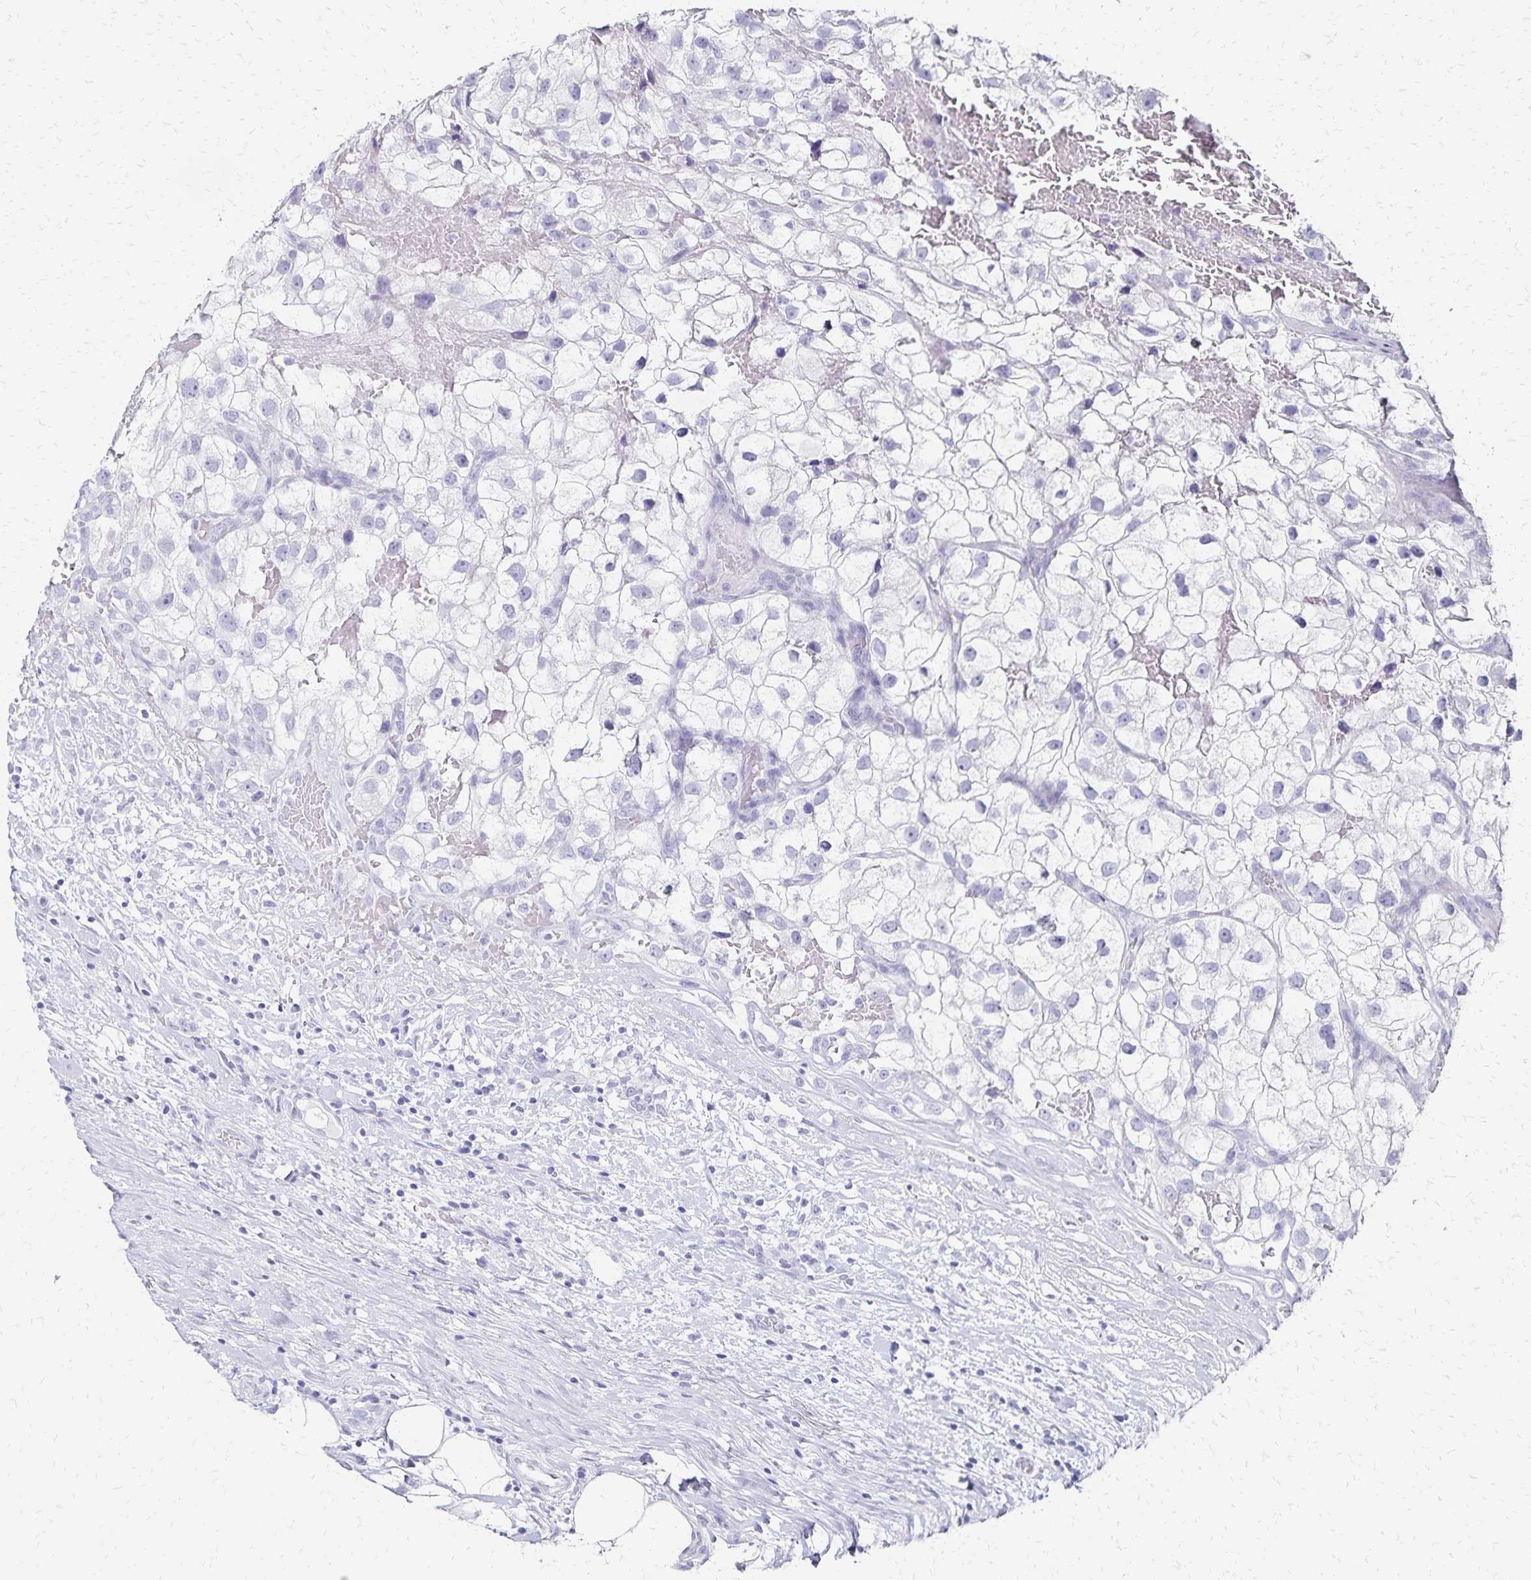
{"staining": {"intensity": "negative", "quantity": "none", "location": "none"}, "tissue": "renal cancer", "cell_type": "Tumor cells", "image_type": "cancer", "snomed": [{"axis": "morphology", "description": "Adenocarcinoma, NOS"}, {"axis": "topography", "description": "Kidney"}], "caption": "IHC photomicrograph of adenocarcinoma (renal) stained for a protein (brown), which displays no expression in tumor cells. (DAB immunohistochemistry, high magnification).", "gene": "GIP", "patient": {"sex": "male", "age": 59}}